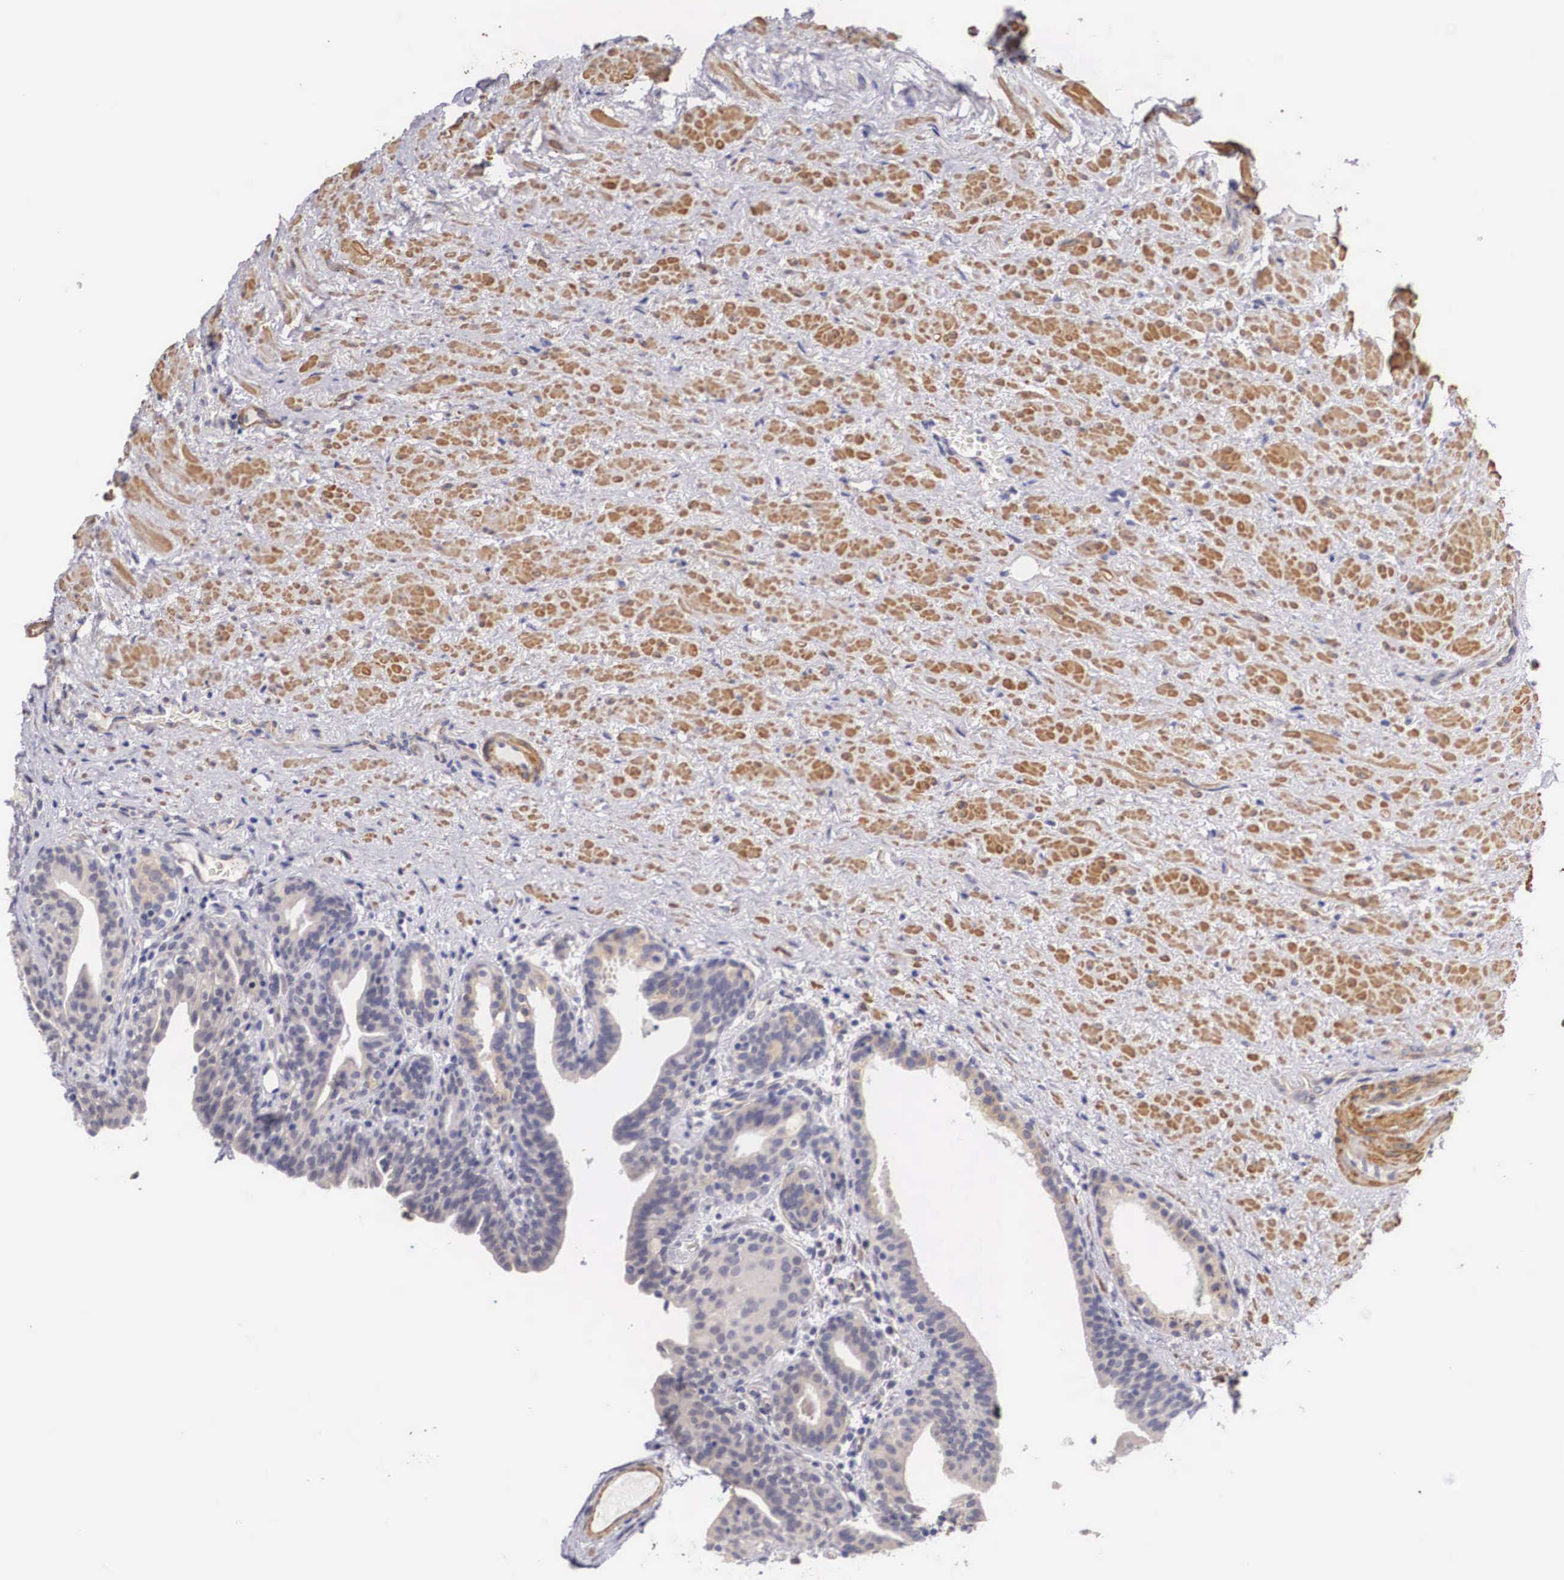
{"staining": {"intensity": "negative", "quantity": "none", "location": "none"}, "tissue": "prostate", "cell_type": "Glandular cells", "image_type": "normal", "snomed": [{"axis": "morphology", "description": "Normal tissue, NOS"}, {"axis": "topography", "description": "Prostate"}], "caption": "Immunohistochemistry (IHC) image of benign prostate stained for a protein (brown), which demonstrates no staining in glandular cells.", "gene": "ENOX2", "patient": {"sex": "male", "age": 65}}